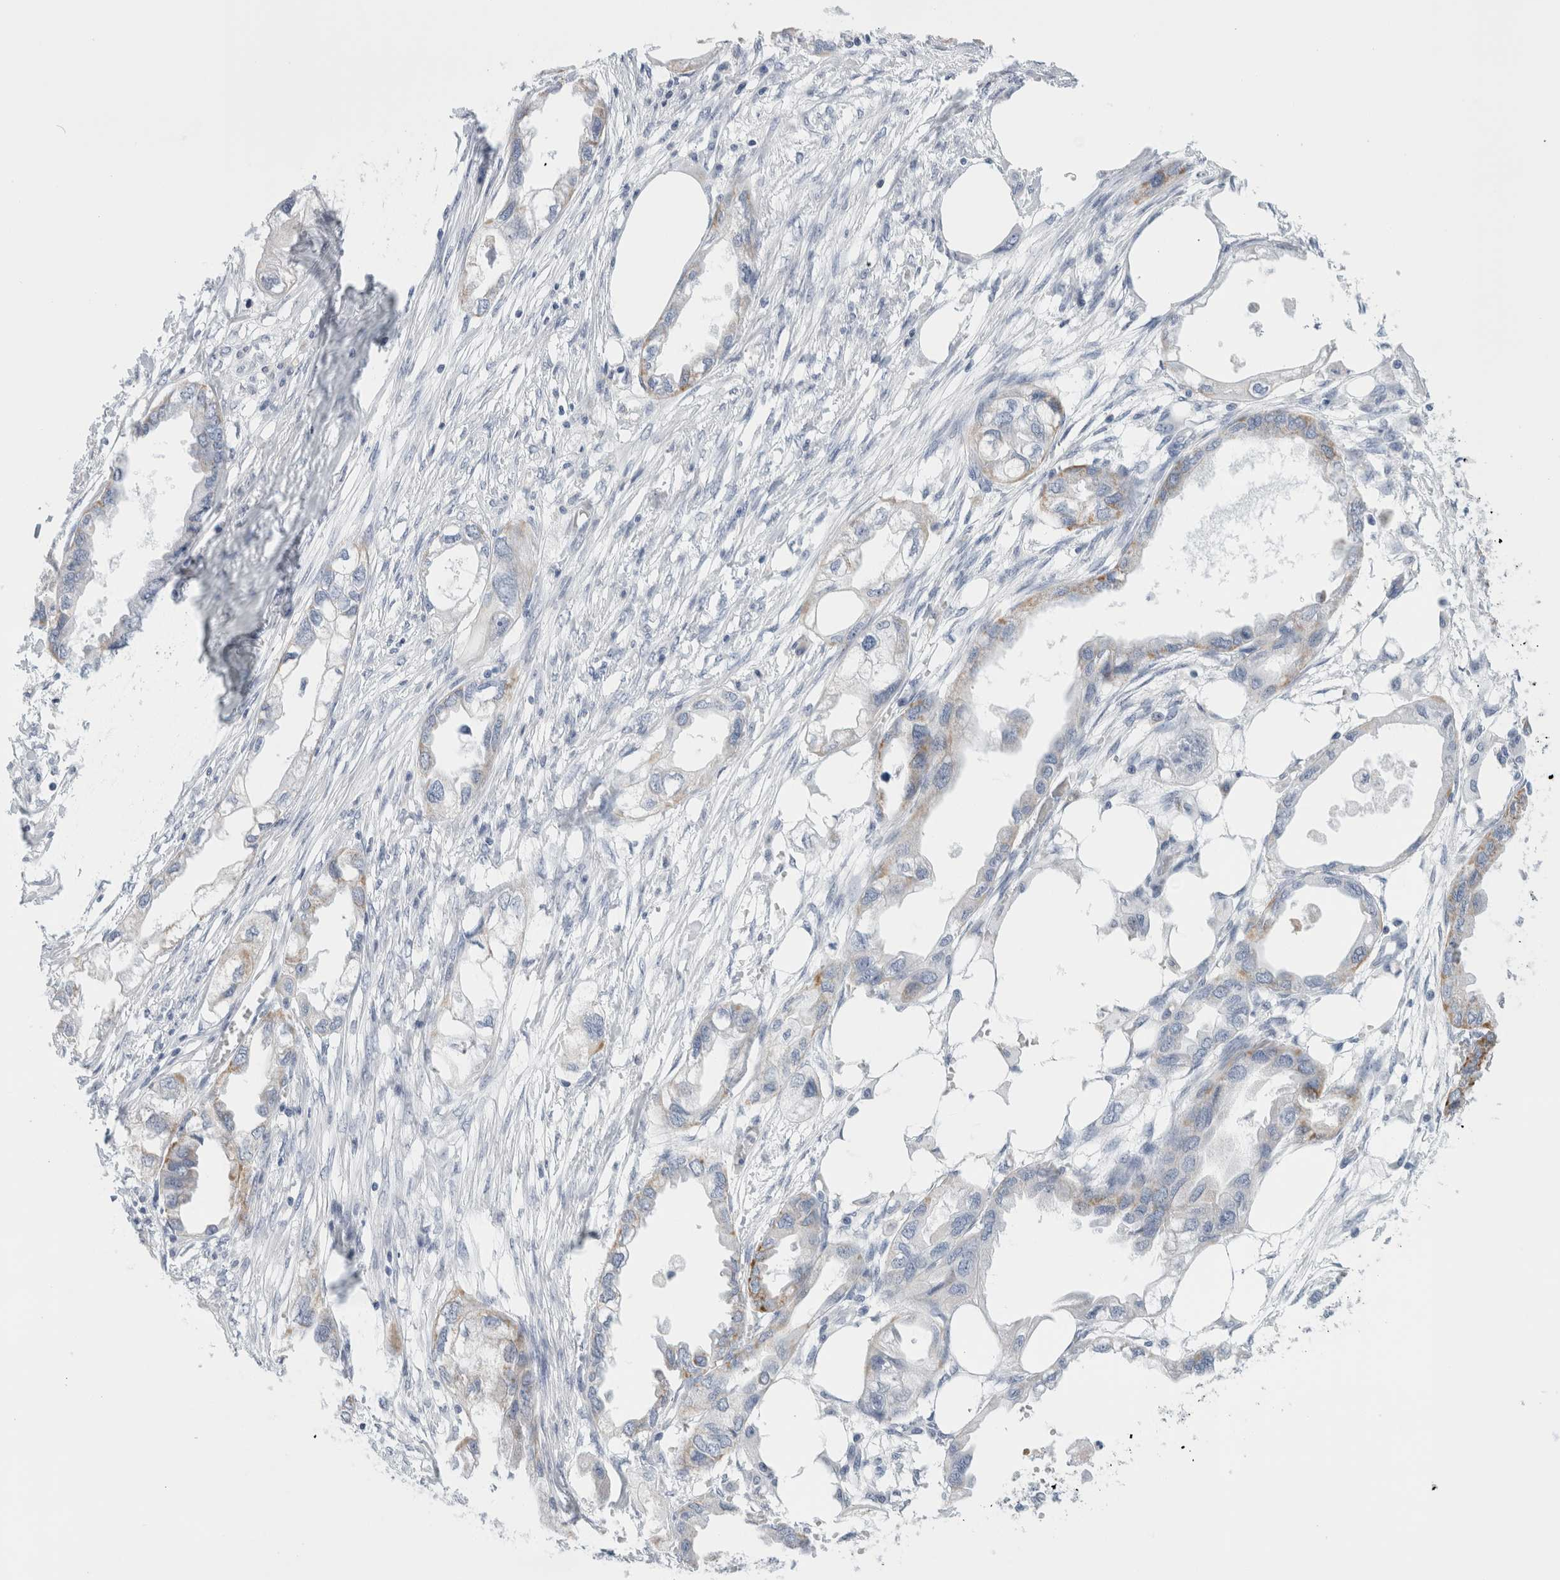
{"staining": {"intensity": "weak", "quantity": "<25%", "location": "cytoplasmic/membranous"}, "tissue": "endometrial cancer", "cell_type": "Tumor cells", "image_type": "cancer", "snomed": [{"axis": "morphology", "description": "Adenocarcinoma, NOS"}, {"axis": "morphology", "description": "Adenocarcinoma, metastatic, NOS"}, {"axis": "topography", "description": "Adipose tissue"}, {"axis": "topography", "description": "Endometrium"}], "caption": "Immunohistochemistry (IHC) image of human endometrial cancer (adenocarcinoma) stained for a protein (brown), which displays no expression in tumor cells.", "gene": "ECHDC2", "patient": {"sex": "female", "age": 67}}